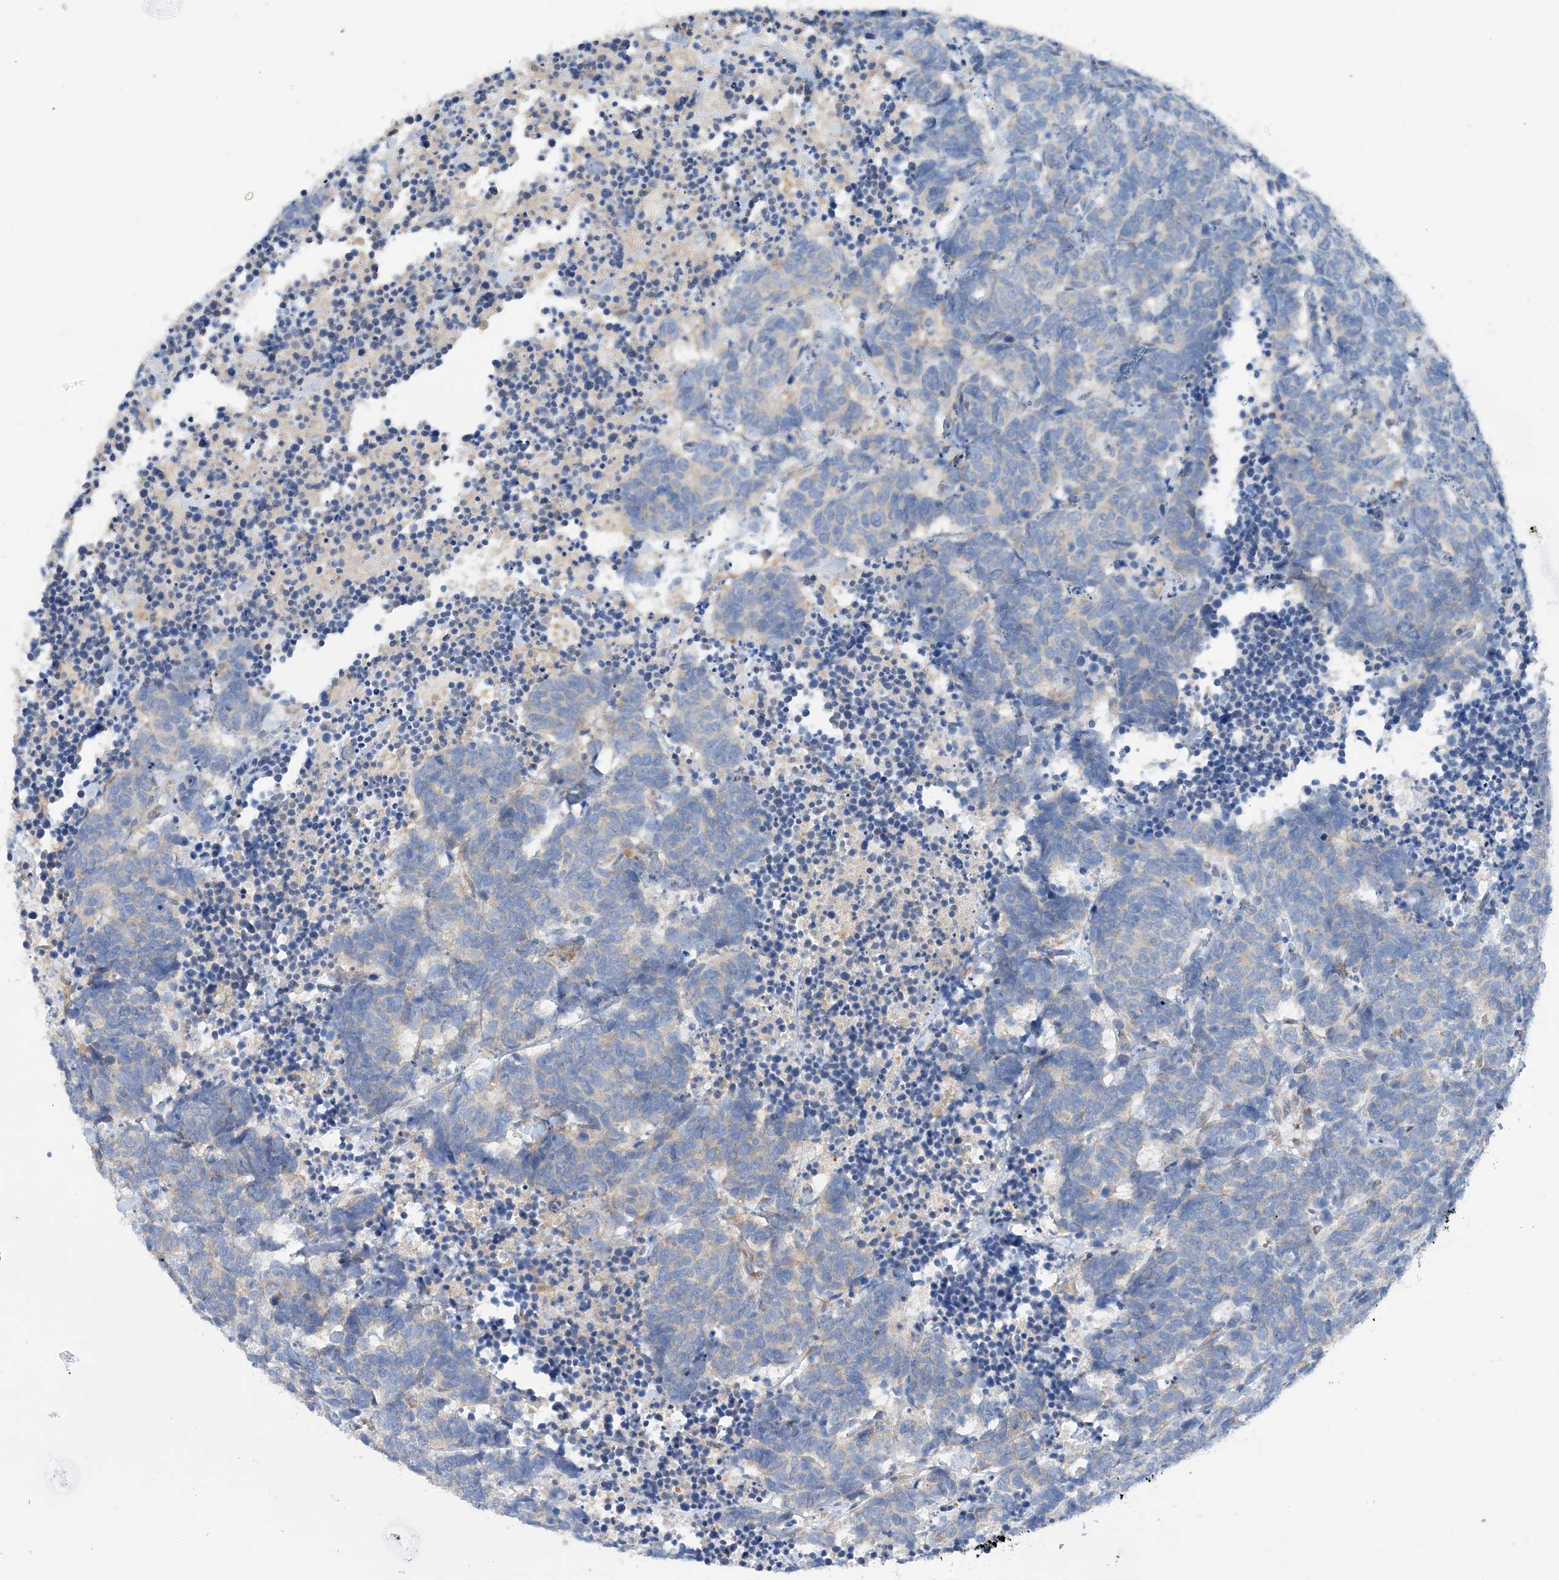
{"staining": {"intensity": "negative", "quantity": "none", "location": "none"}, "tissue": "carcinoid", "cell_type": "Tumor cells", "image_type": "cancer", "snomed": [{"axis": "morphology", "description": "Carcinoma, NOS"}, {"axis": "morphology", "description": "Carcinoid, malignant, NOS"}, {"axis": "topography", "description": "Urinary bladder"}], "caption": "Carcinoid was stained to show a protein in brown. There is no significant positivity in tumor cells.", "gene": "SLC5A11", "patient": {"sex": "male", "age": 57}}